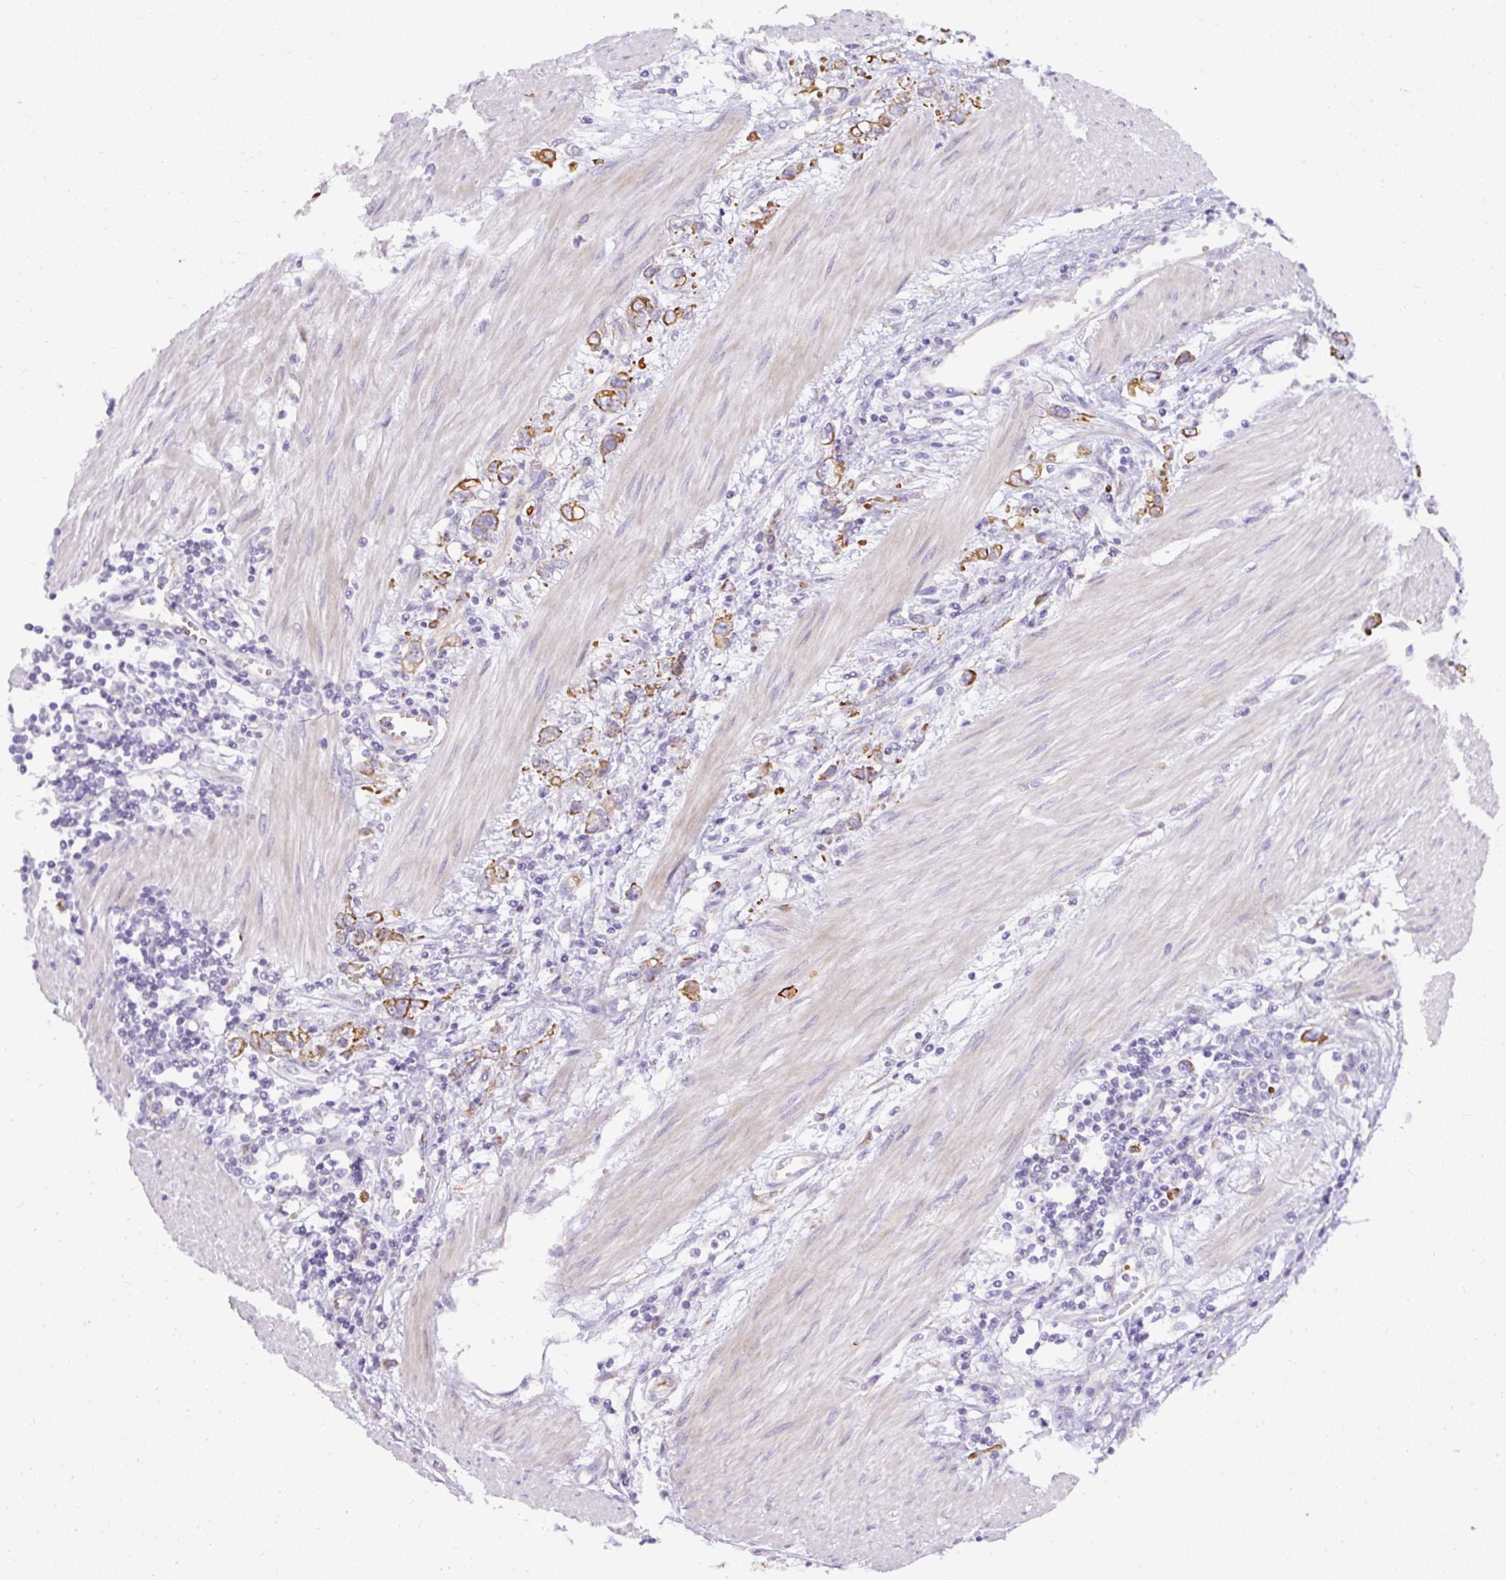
{"staining": {"intensity": "moderate", "quantity": ">75%", "location": "cytoplasmic/membranous"}, "tissue": "stomach cancer", "cell_type": "Tumor cells", "image_type": "cancer", "snomed": [{"axis": "morphology", "description": "Adenocarcinoma, NOS"}, {"axis": "topography", "description": "Stomach"}], "caption": "DAB immunohistochemical staining of stomach adenocarcinoma demonstrates moderate cytoplasmic/membranous protein expression in about >75% of tumor cells.", "gene": "FAM149A", "patient": {"sex": "female", "age": 76}}